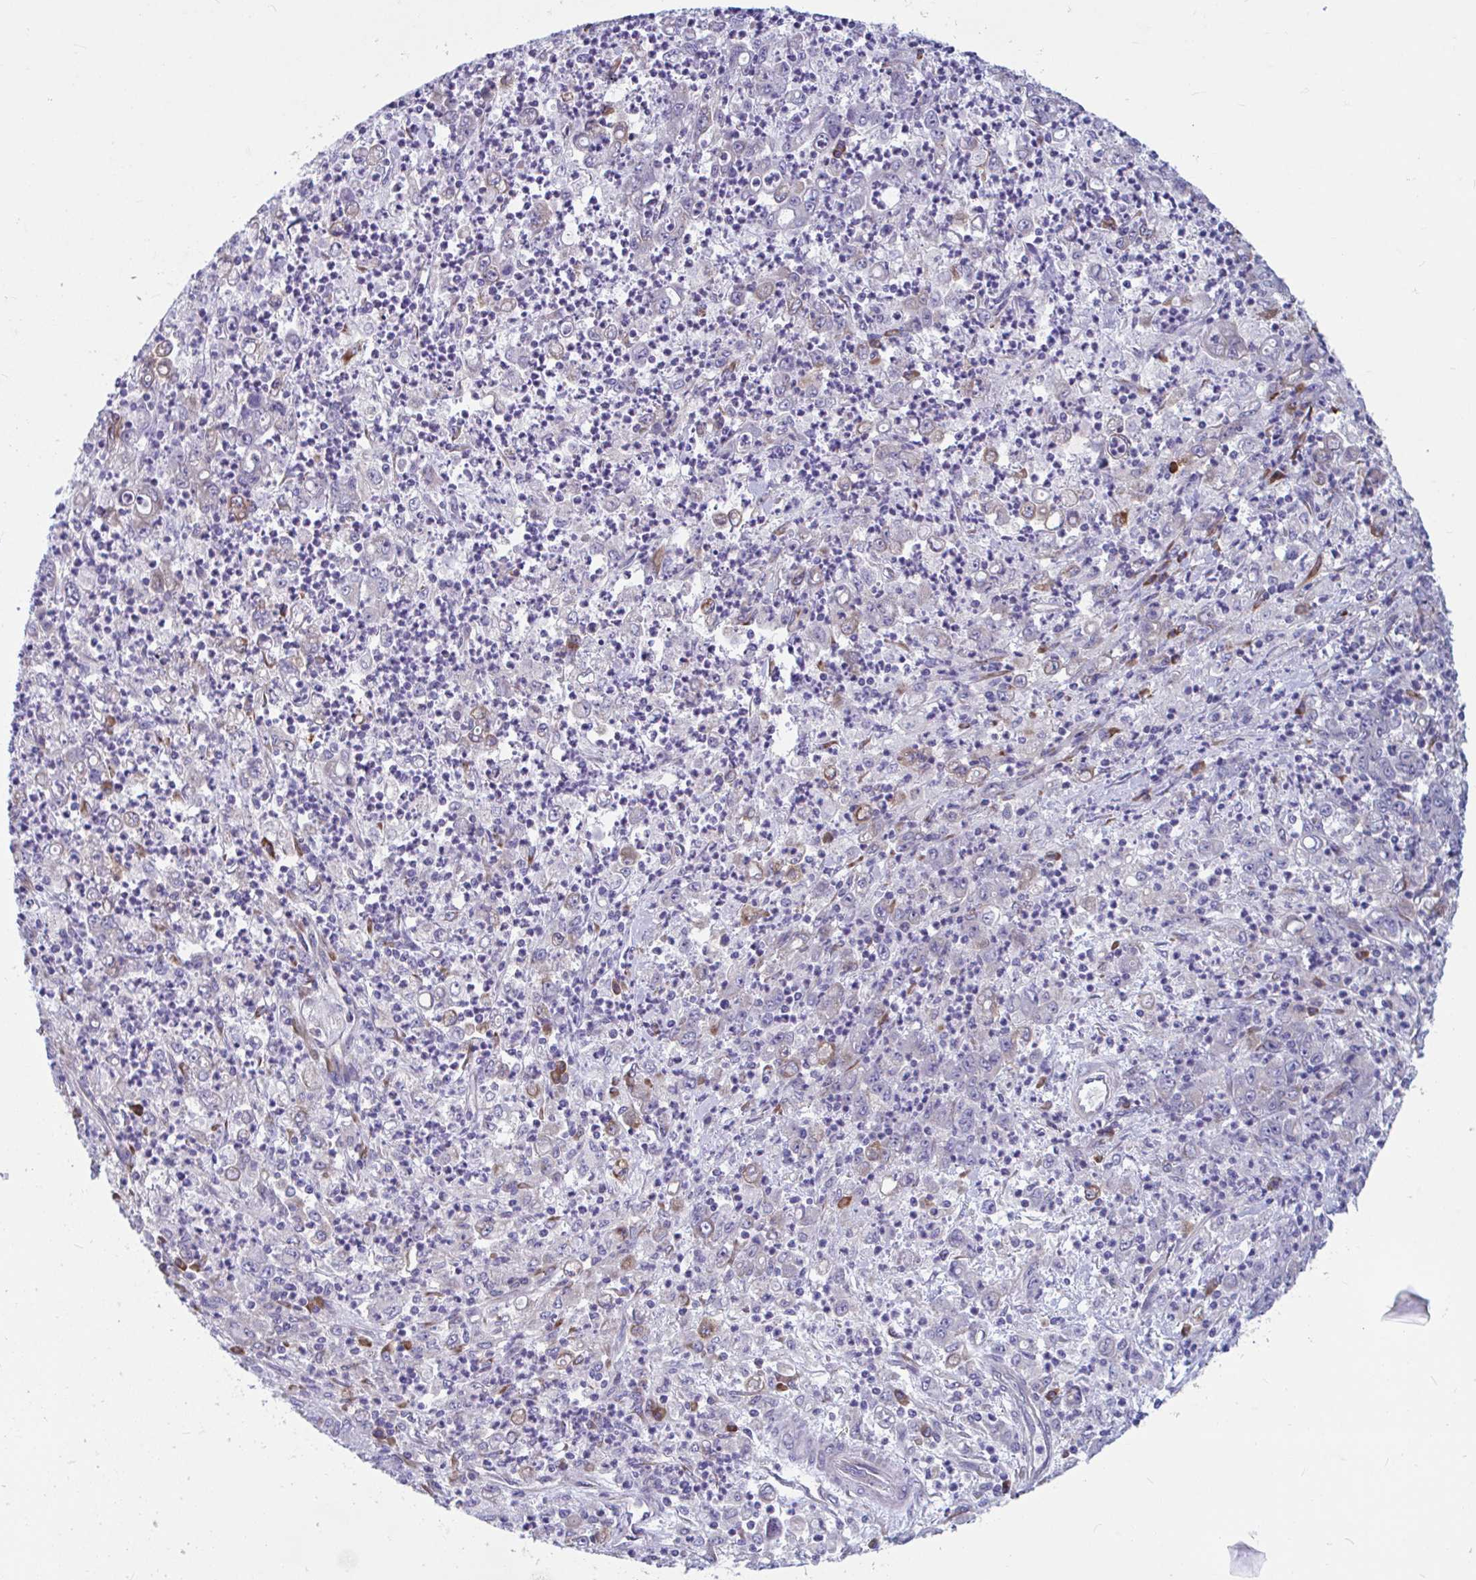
{"staining": {"intensity": "negative", "quantity": "none", "location": "none"}, "tissue": "stomach cancer", "cell_type": "Tumor cells", "image_type": "cancer", "snomed": [{"axis": "morphology", "description": "Adenocarcinoma, NOS"}, {"axis": "topography", "description": "Stomach, lower"}], "caption": "An immunohistochemistry photomicrograph of stomach cancer (adenocarcinoma) is shown. There is no staining in tumor cells of stomach cancer (adenocarcinoma).", "gene": "WBP1", "patient": {"sex": "female", "age": 71}}